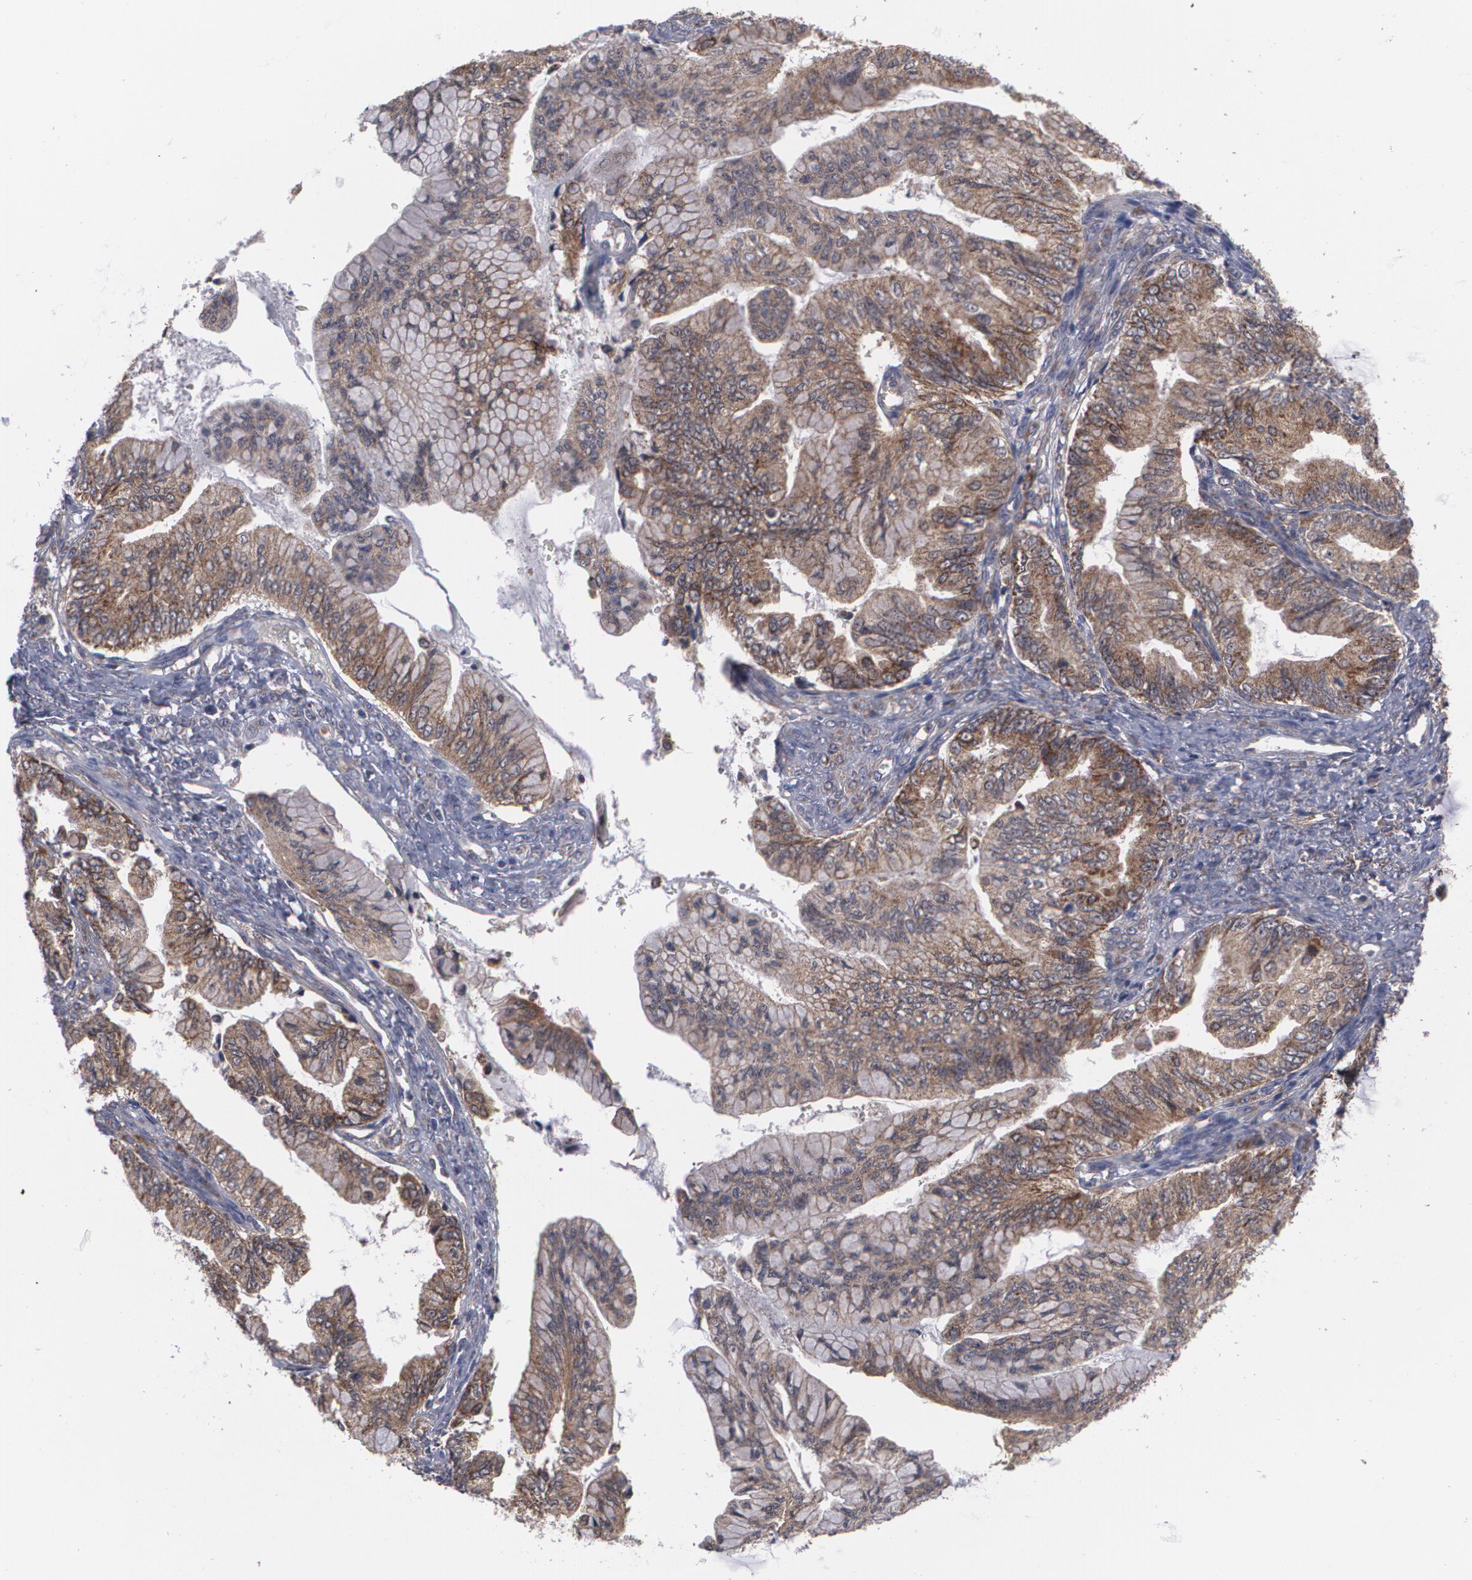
{"staining": {"intensity": "moderate", "quantity": ">75%", "location": "cytoplasmic/membranous"}, "tissue": "ovarian cancer", "cell_type": "Tumor cells", "image_type": "cancer", "snomed": [{"axis": "morphology", "description": "Cystadenocarcinoma, mucinous, NOS"}, {"axis": "topography", "description": "Ovary"}], "caption": "This is a histology image of immunohistochemistry (IHC) staining of ovarian mucinous cystadenocarcinoma, which shows moderate expression in the cytoplasmic/membranous of tumor cells.", "gene": "BMP6", "patient": {"sex": "female", "age": 36}}